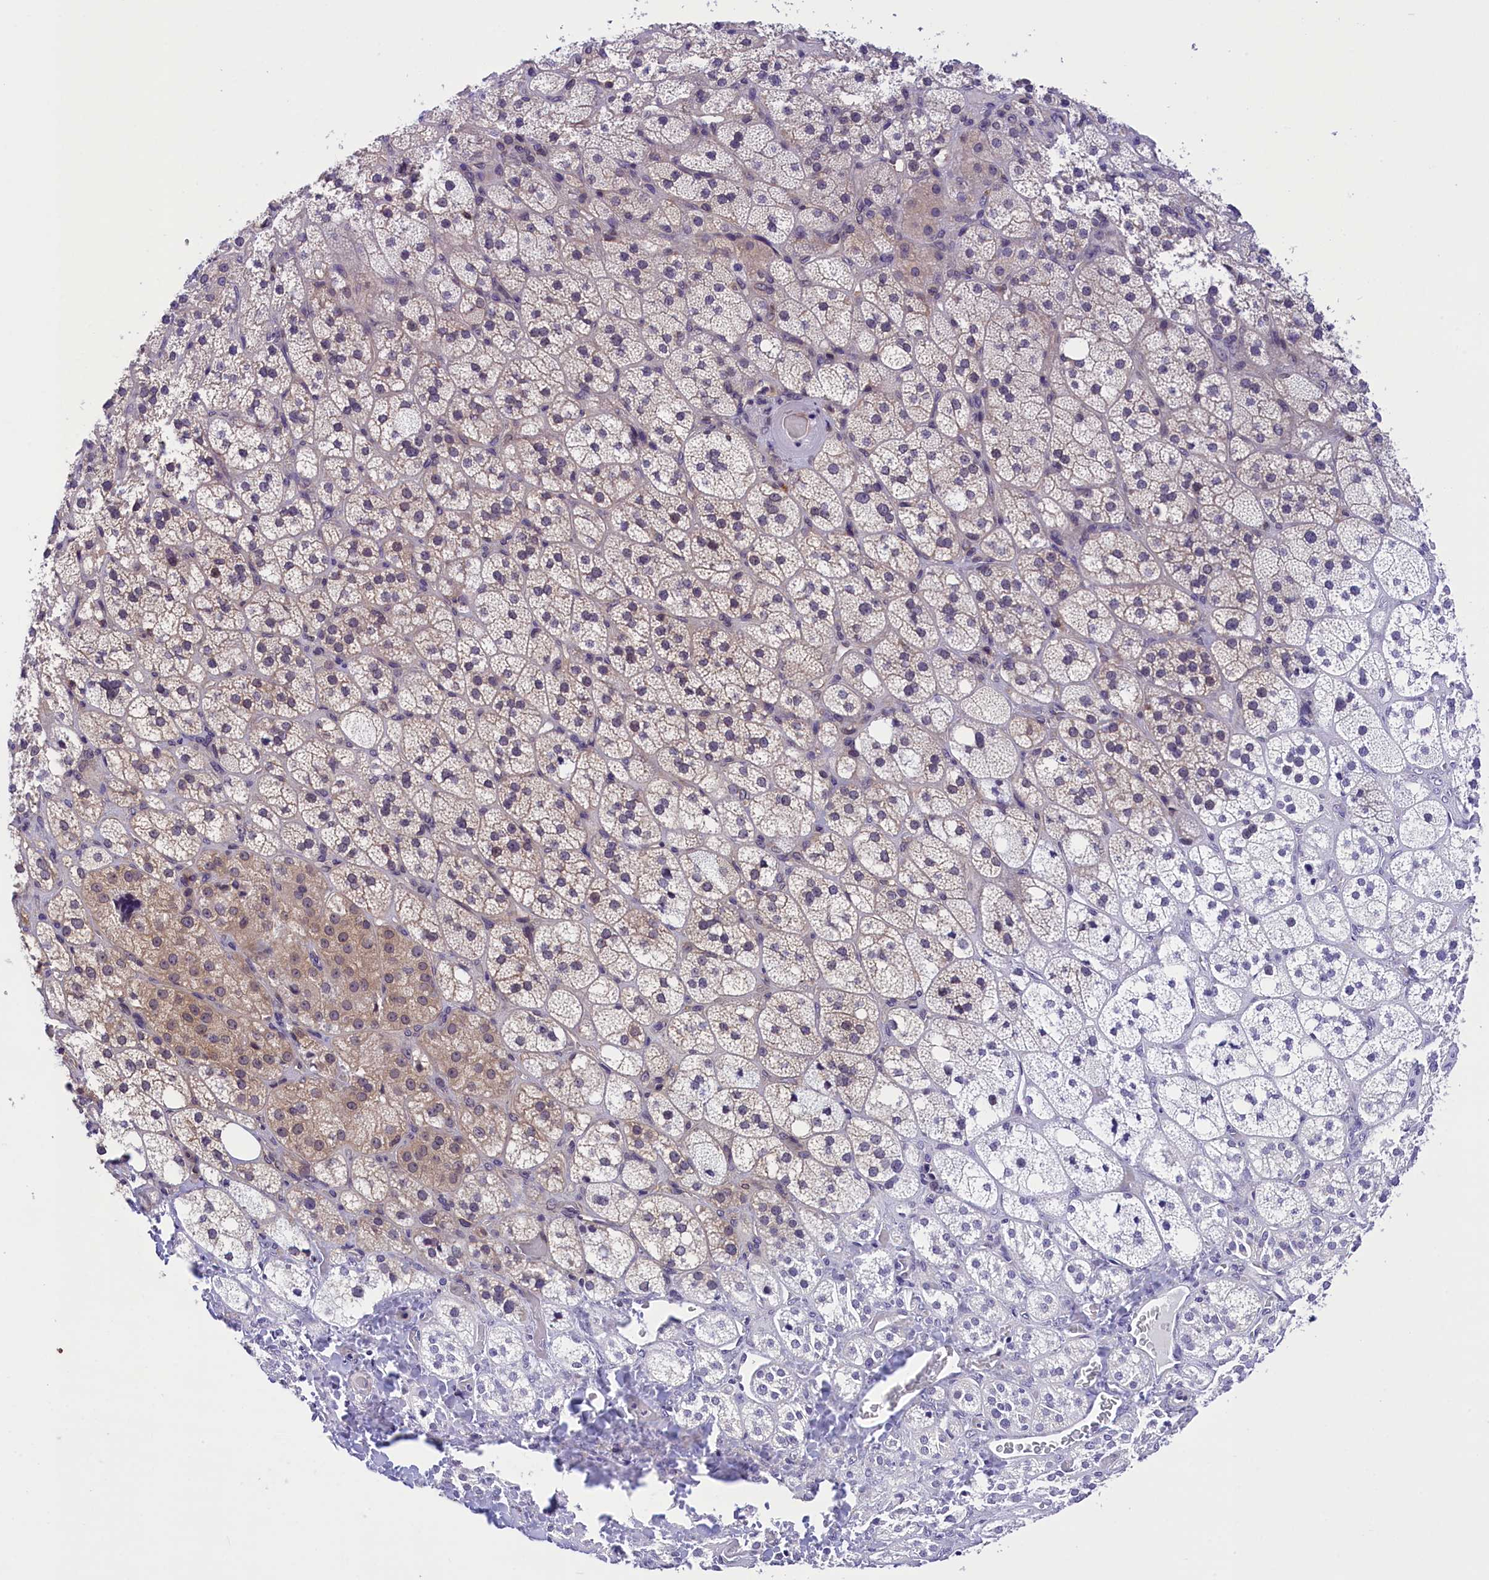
{"staining": {"intensity": "weak", "quantity": "<25%", "location": "cytoplasmic/membranous"}, "tissue": "adrenal gland", "cell_type": "Glandular cells", "image_type": "normal", "snomed": [{"axis": "morphology", "description": "Normal tissue, NOS"}, {"axis": "topography", "description": "Adrenal gland"}], "caption": "A micrograph of adrenal gland stained for a protein exhibits no brown staining in glandular cells.", "gene": "TBCB", "patient": {"sex": "male", "age": 61}}